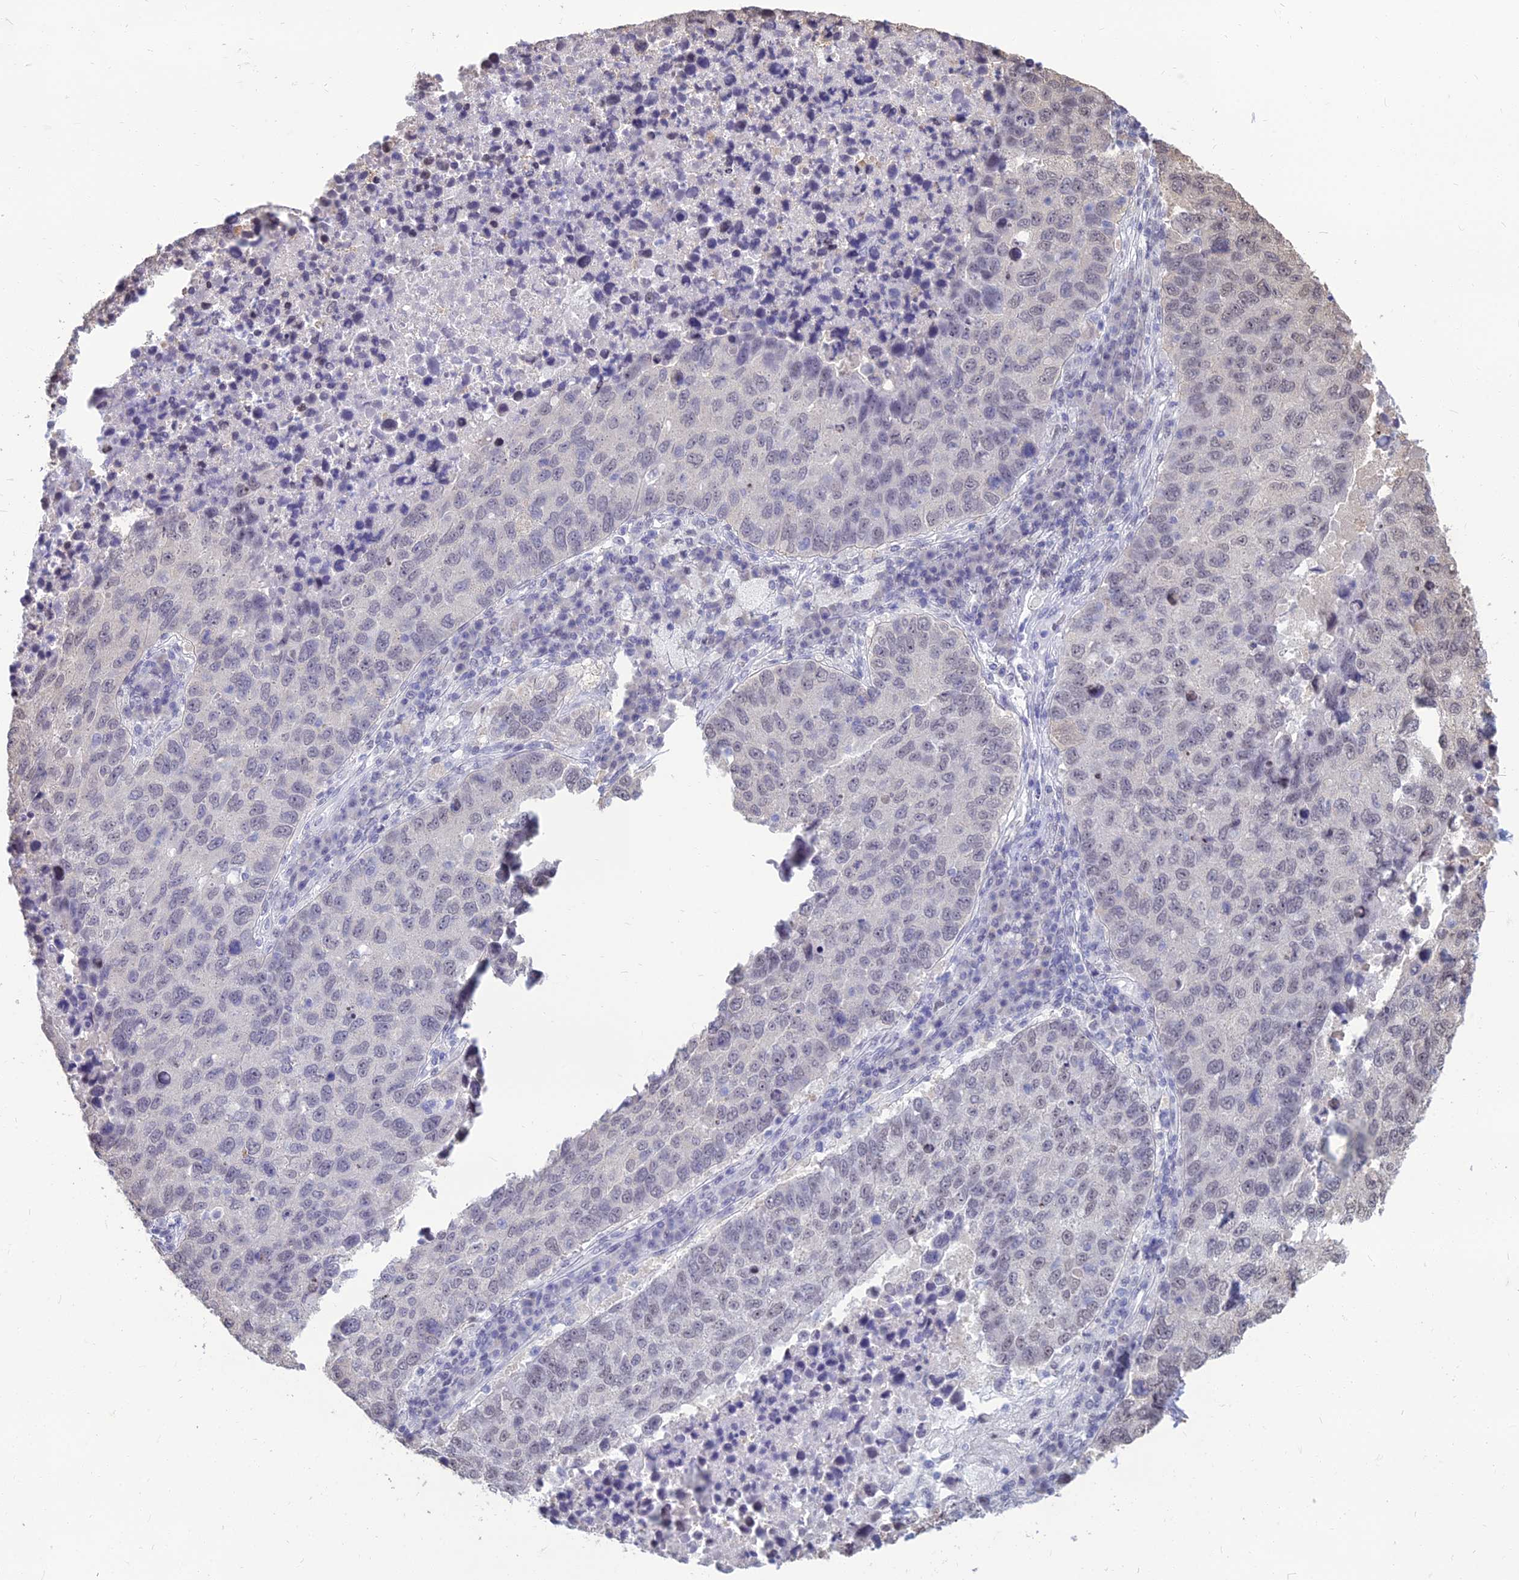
{"staining": {"intensity": "negative", "quantity": "none", "location": "none"}, "tissue": "lung cancer", "cell_type": "Tumor cells", "image_type": "cancer", "snomed": [{"axis": "morphology", "description": "Squamous cell carcinoma, NOS"}, {"axis": "topography", "description": "Lung"}], "caption": "The immunohistochemistry (IHC) image has no significant staining in tumor cells of squamous cell carcinoma (lung) tissue. Nuclei are stained in blue.", "gene": "SRSF7", "patient": {"sex": "male", "age": 73}}